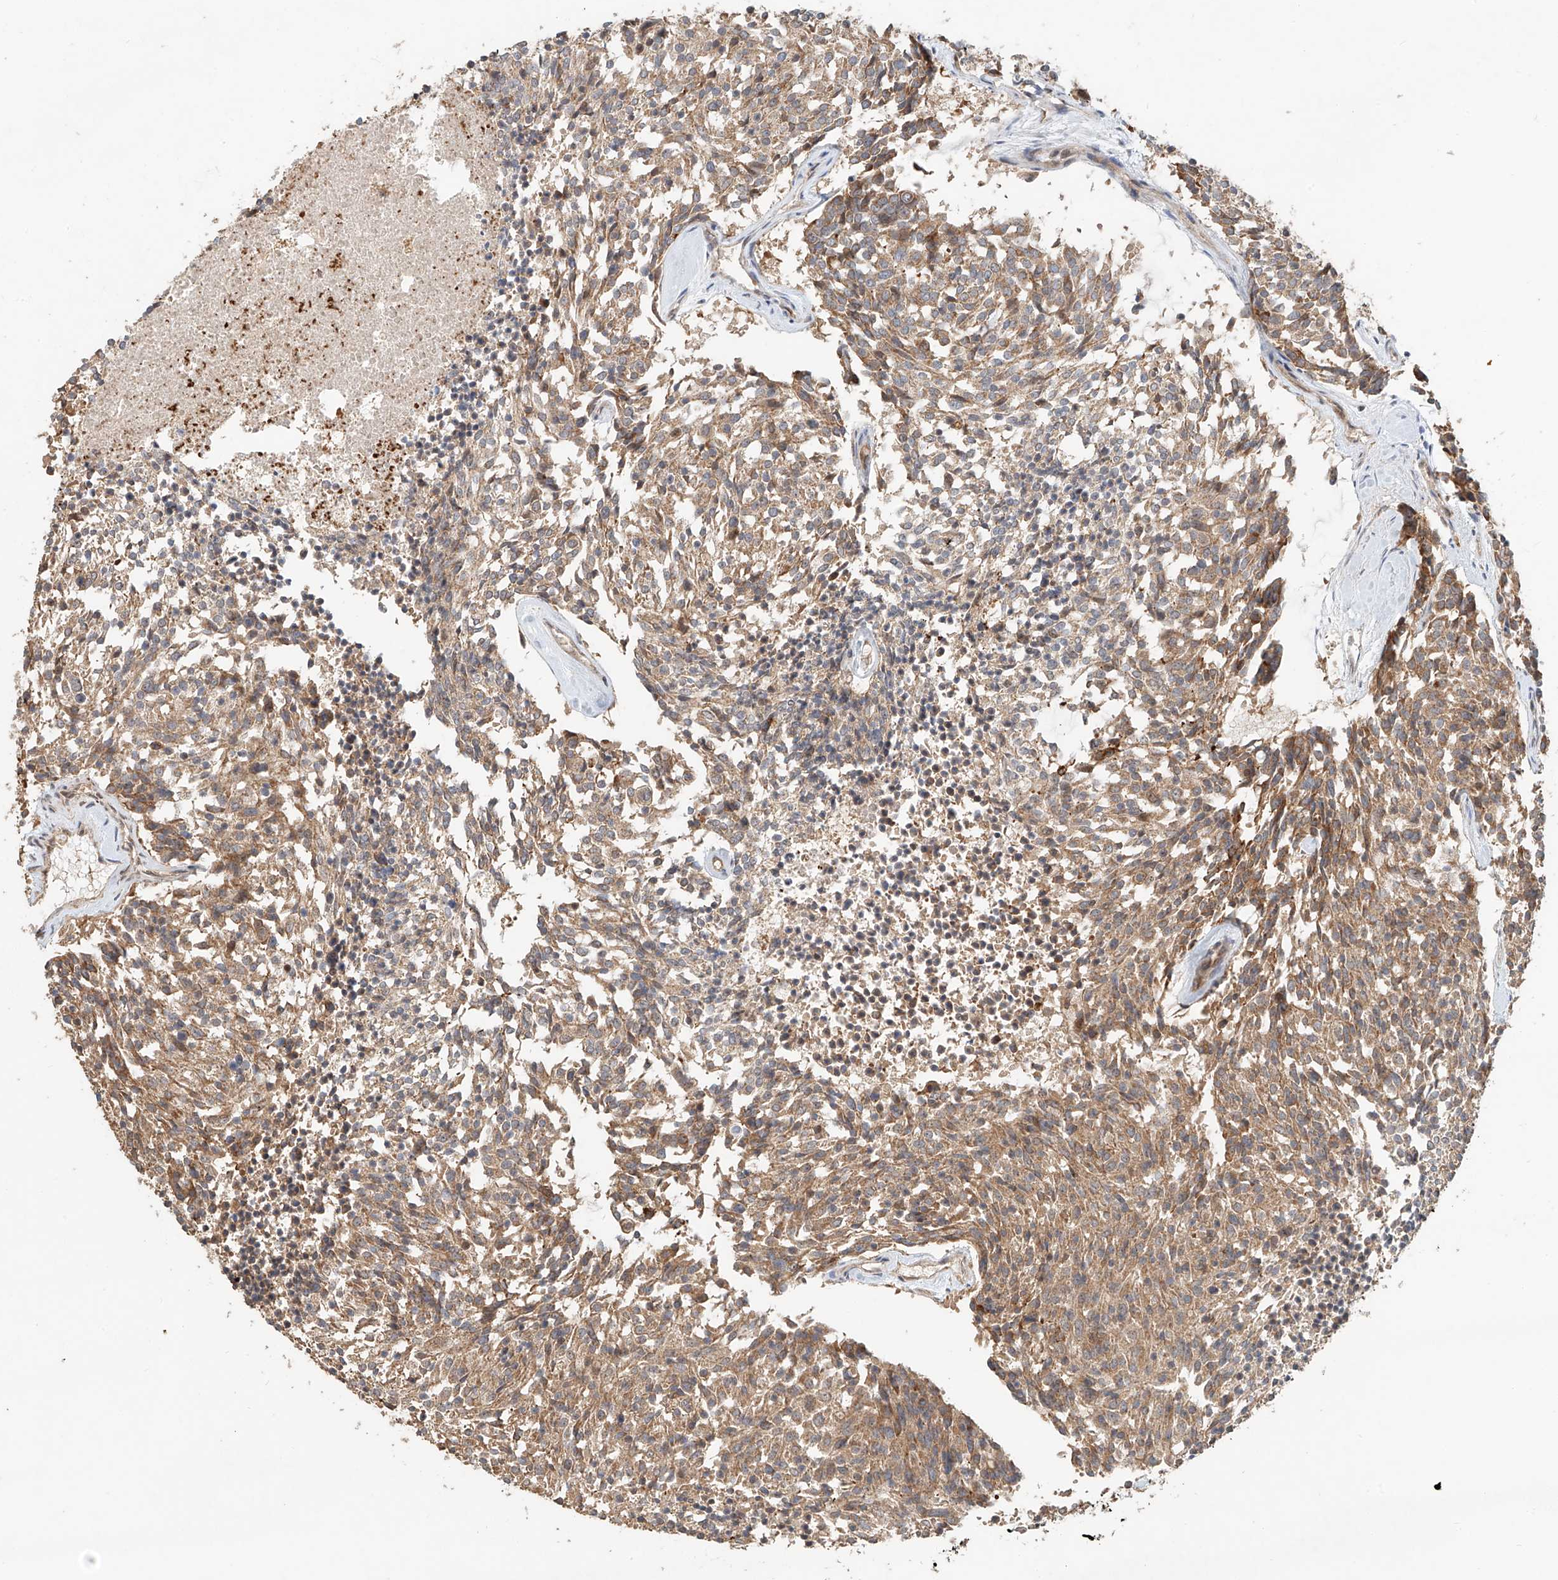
{"staining": {"intensity": "moderate", "quantity": ">75%", "location": "cytoplasmic/membranous"}, "tissue": "carcinoid", "cell_type": "Tumor cells", "image_type": "cancer", "snomed": [{"axis": "morphology", "description": "Carcinoid, malignant, NOS"}, {"axis": "topography", "description": "Pancreas"}], "caption": "Moderate cytoplasmic/membranous staining is identified in about >75% of tumor cells in carcinoid. Ihc stains the protein in brown and the nuclei are stained blue.", "gene": "TMEM61", "patient": {"sex": "female", "age": 54}}